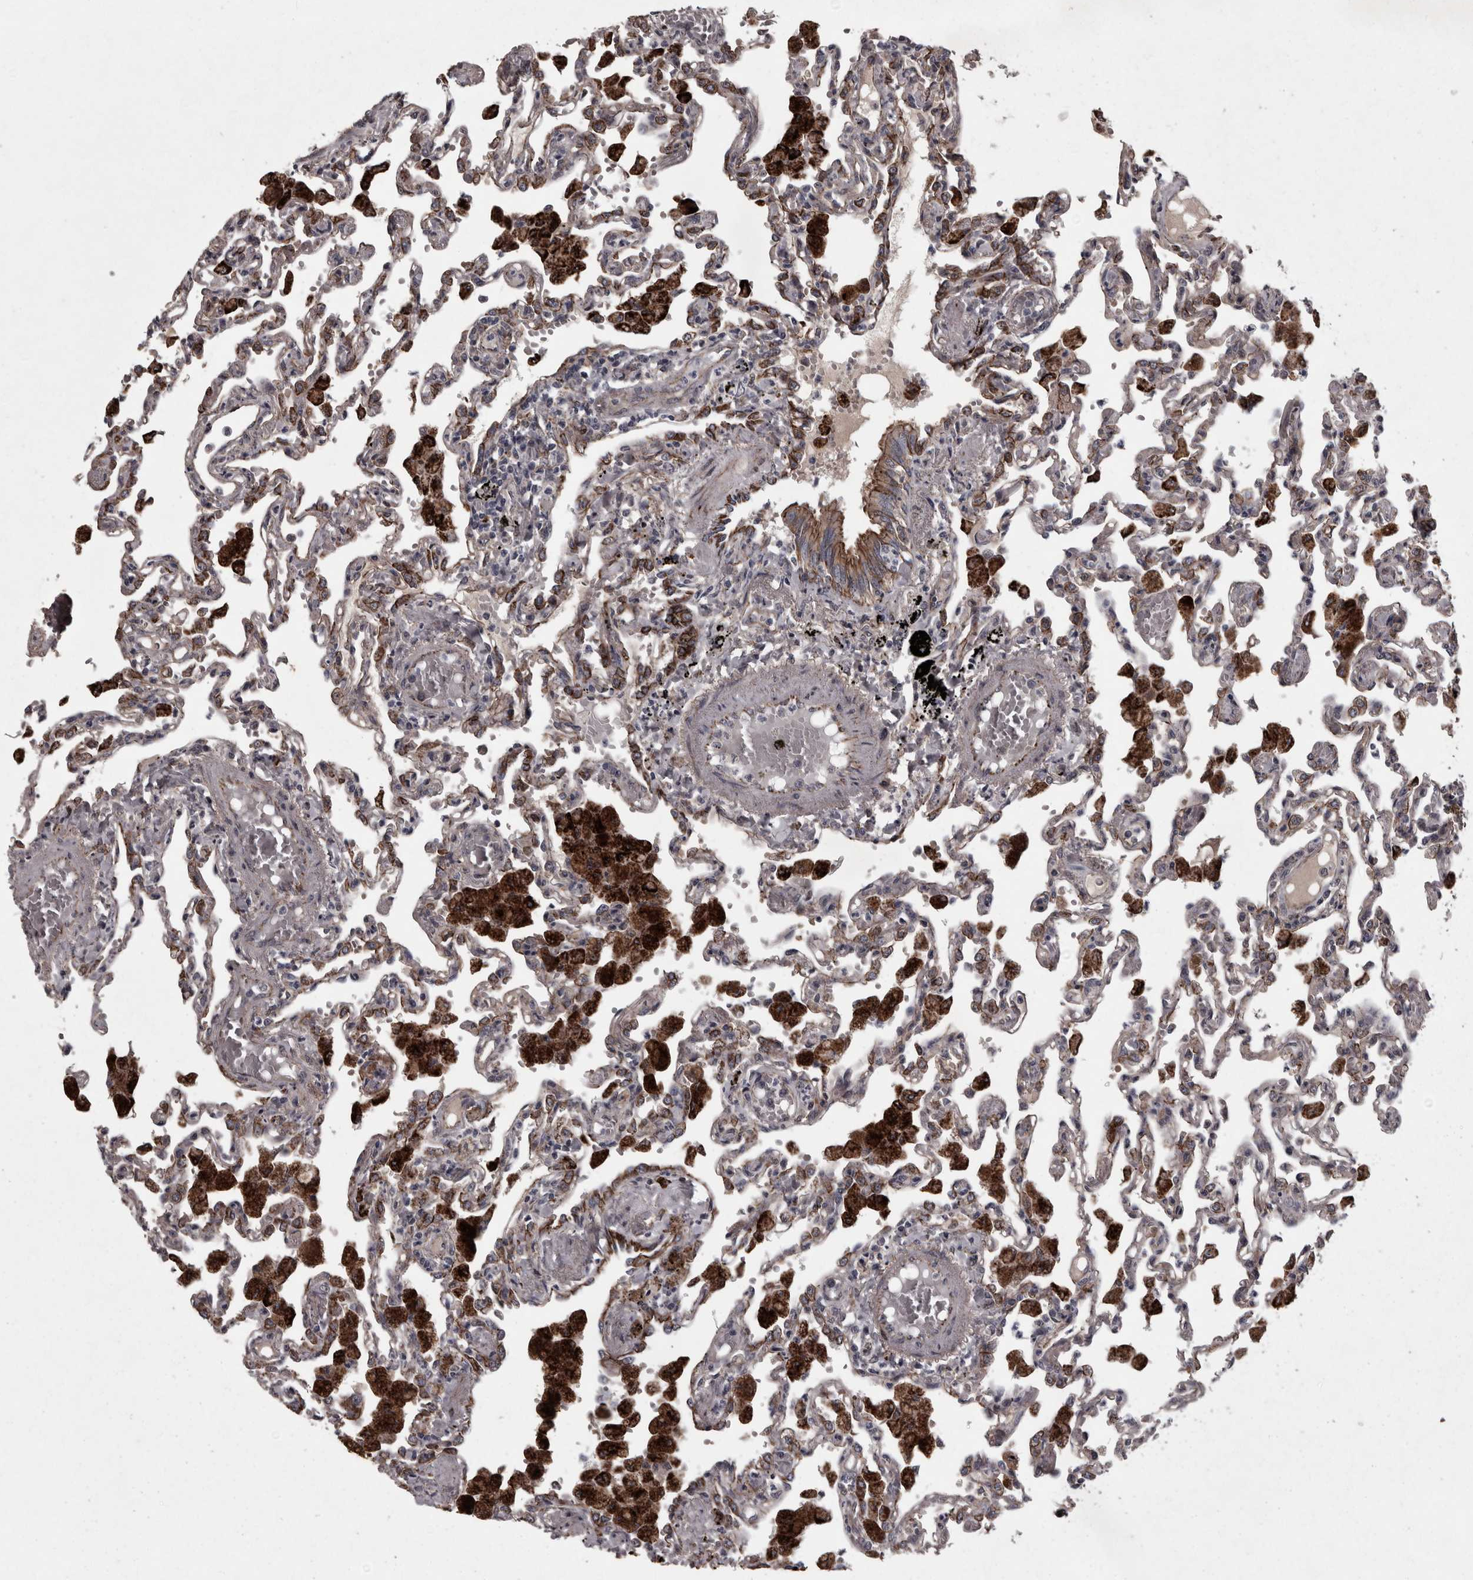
{"staining": {"intensity": "moderate", "quantity": "25%-75%", "location": "cytoplasmic/membranous"}, "tissue": "lung", "cell_type": "Alveolar cells", "image_type": "normal", "snomed": [{"axis": "morphology", "description": "Normal tissue, NOS"}, {"axis": "topography", "description": "Bronchus"}, {"axis": "topography", "description": "Lung"}], "caption": "Lung was stained to show a protein in brown. There is medium levels of moderate cytoplasmic/membranous expression in approximately 25%-75% of alveolar cells. (DAB (3,3'-diaminobenzidine) = brown stain, brightfield microscopy at high magnification).", "gene": "PCDH17", "patient": {"sex": "female", "age": 49}}